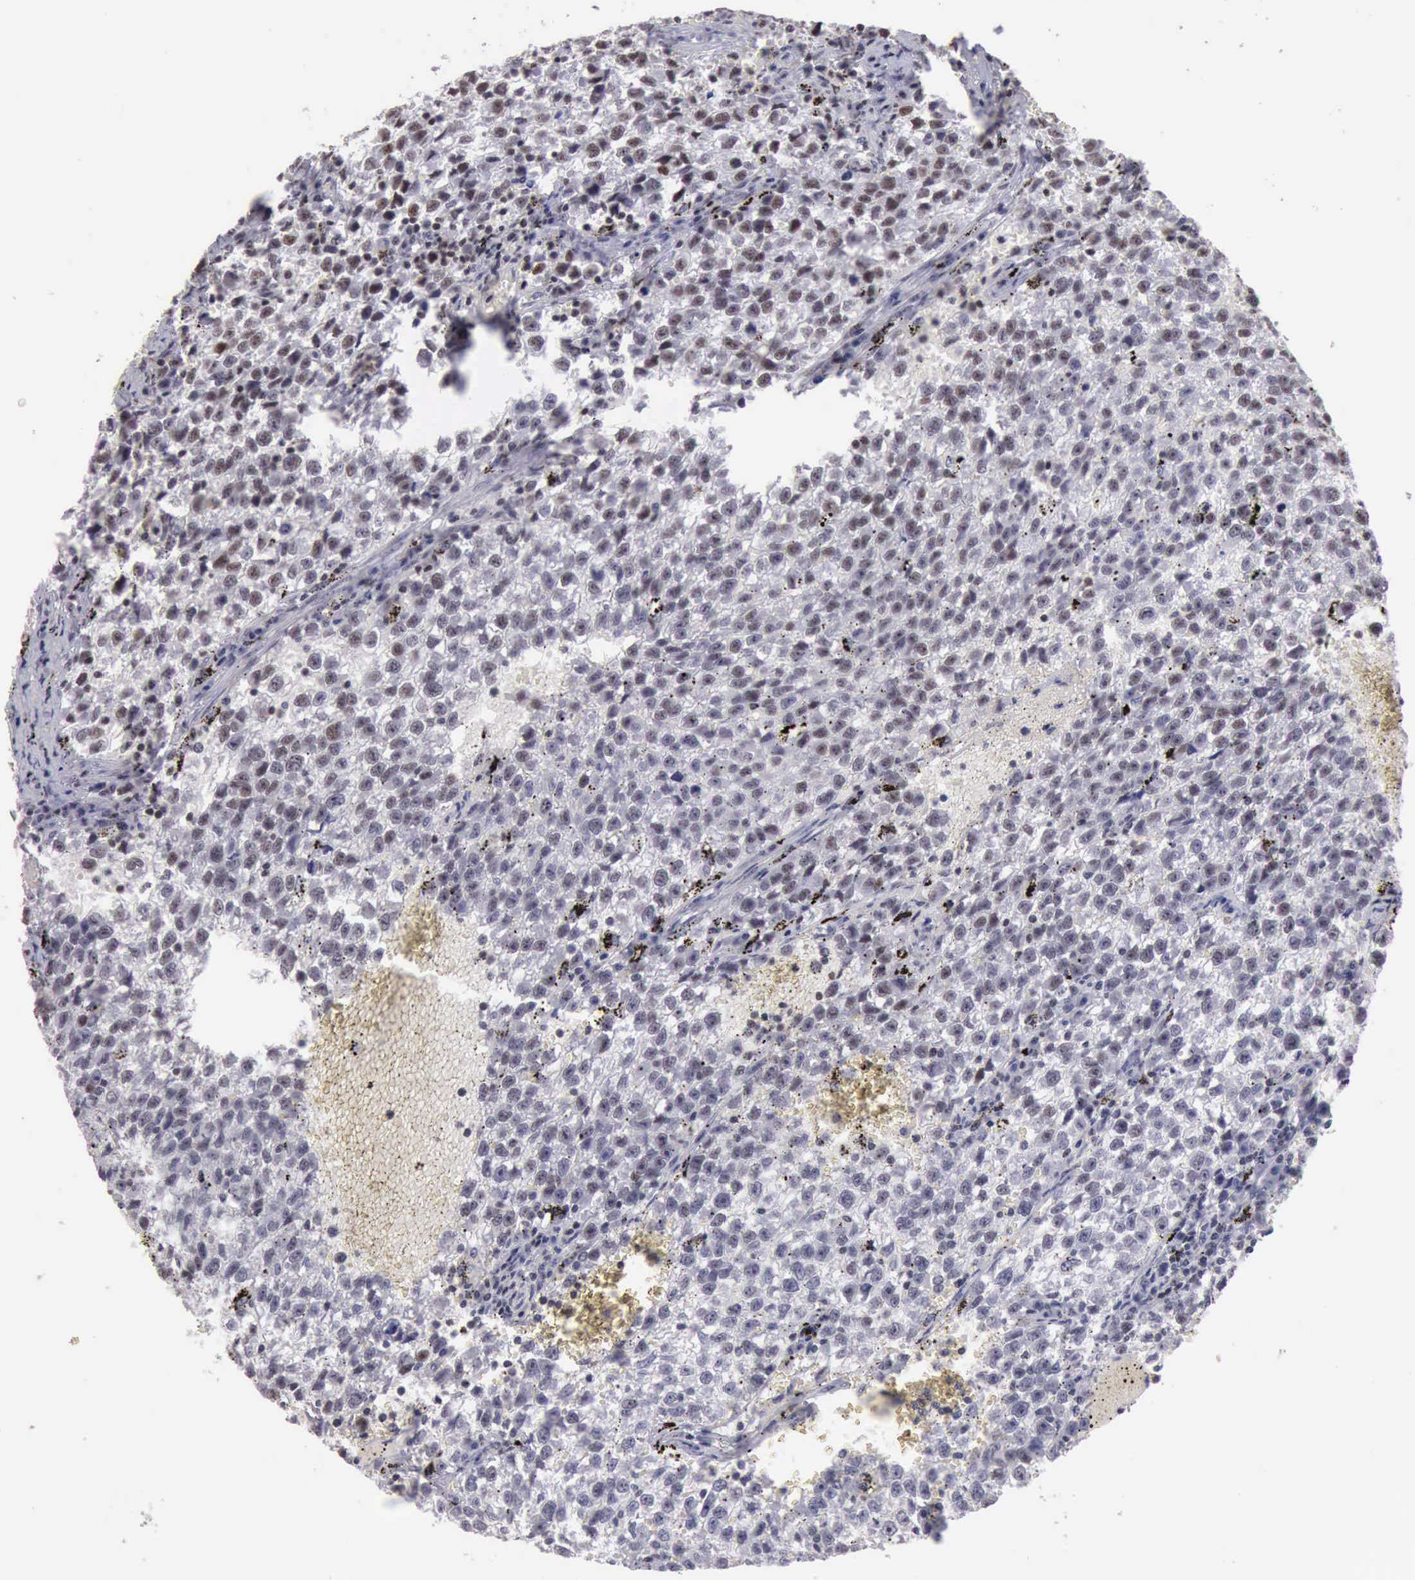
{"staining": {"intensity": "moderate", "quantity": "25%-75%", "location": "nuclear"}, "tissue": "testis cancer", "cell_type": "Tumor cells", "image_type": "cancer", "snomed": [{"axis": "morphology", "description": "Seminoma, NOS"}, {"axis": "topography", "description": "Testis"}], "caption": "Testis cancer (seminoma) stained with a protein marker reveals moderate staining in tumor cells.", "gene": "YY1", "patient": {"sex": "male", "age": 35}}